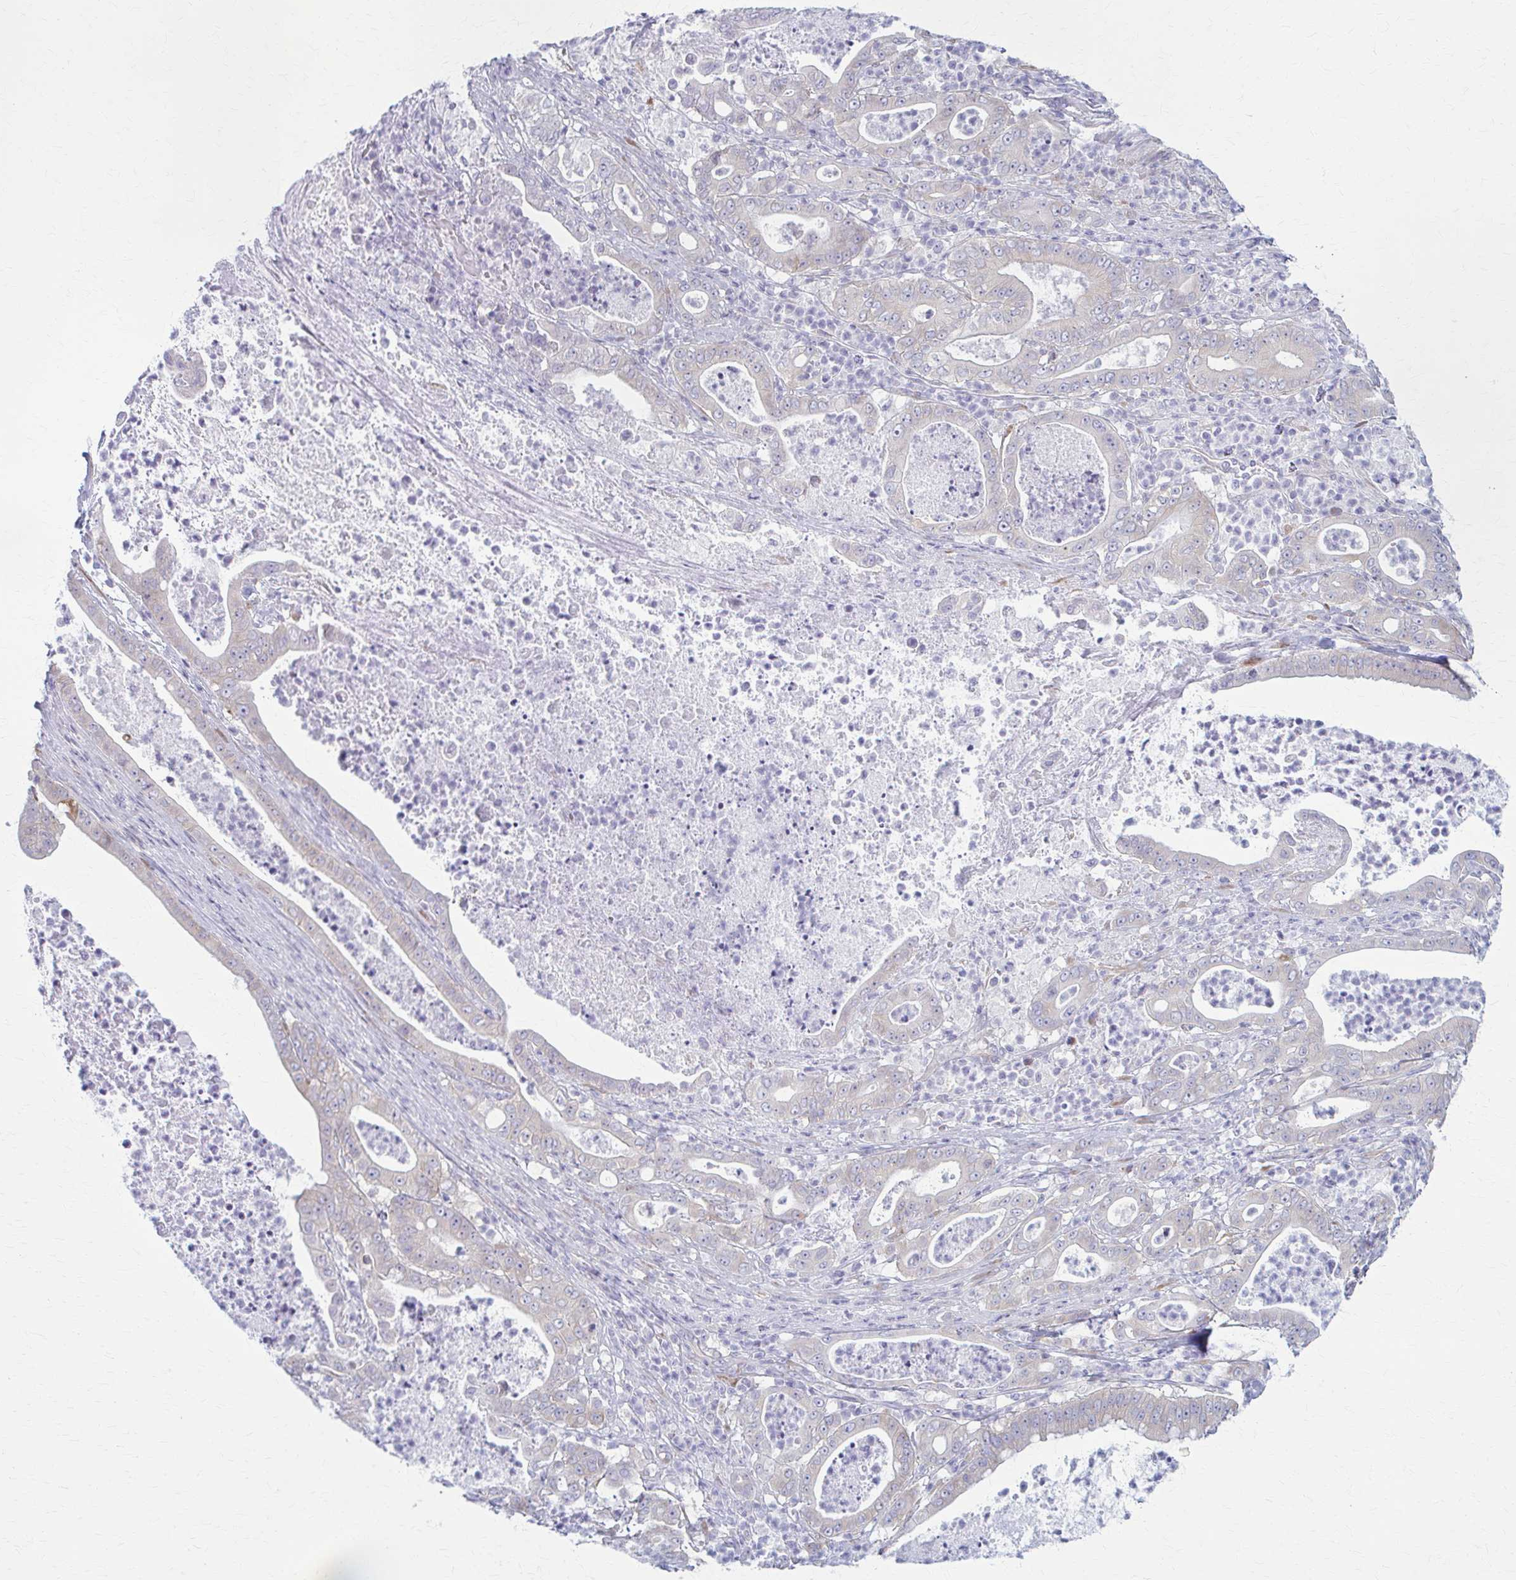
{"staining": {"intensity": "negative", "quantity": "none", "location": "none"}, "tissue": "pancreatic cancer", "cell_type": "Tumor cells", "image_type": "cancer", "snomed": [{"axis": "morphology", "description": "Adenocarcinoma, NOS"}, {"axis": "topography", "description": "Pancreas"}], "caption": "Protein analysis of pancreatic adenocarcinoma shows no significant staining in tumor cells.", "gene": "PRKRA", "patient": {"sex": "male", "age": 71}}